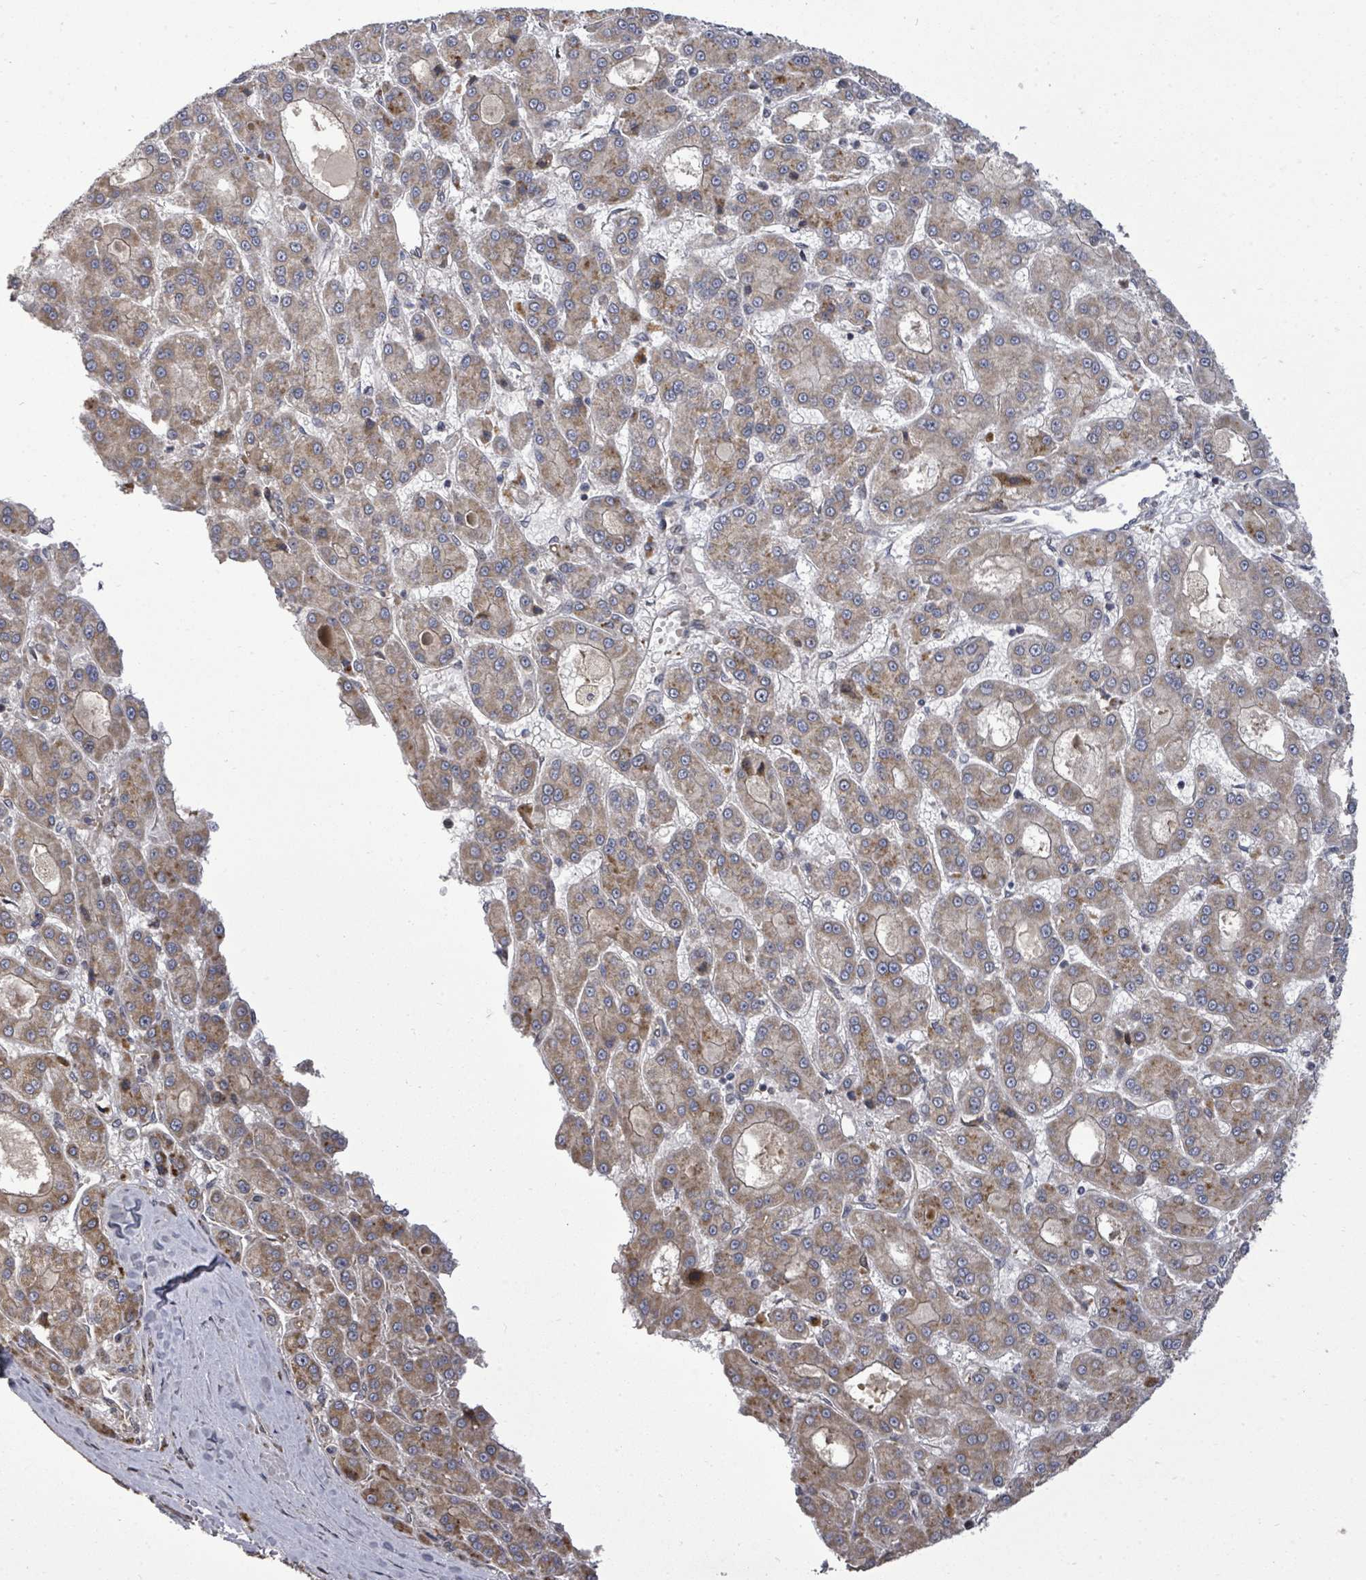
{"staining": {"intensity": "moderate", "quantity": ">75%", "location": "cytoplasmic/membranous"}, "tissue": "liver cancer", "cell_type": "Tumor cells", "image_type": "cancer", "snomed": [{"axis": "morphology", "description": "Carcinoma, Hepatocellular, NOS"}, {"axis": "topography", "description": "Liver"}], "caption": "Tumor cells demonstrate medium levels of moderate cytoplasmic/membranous staining in about >75% of cells in human hepatocellular carcinoma (liver).", "gene": "KRTAP27-1", "patient": {"sex": "male", "age": 70}}